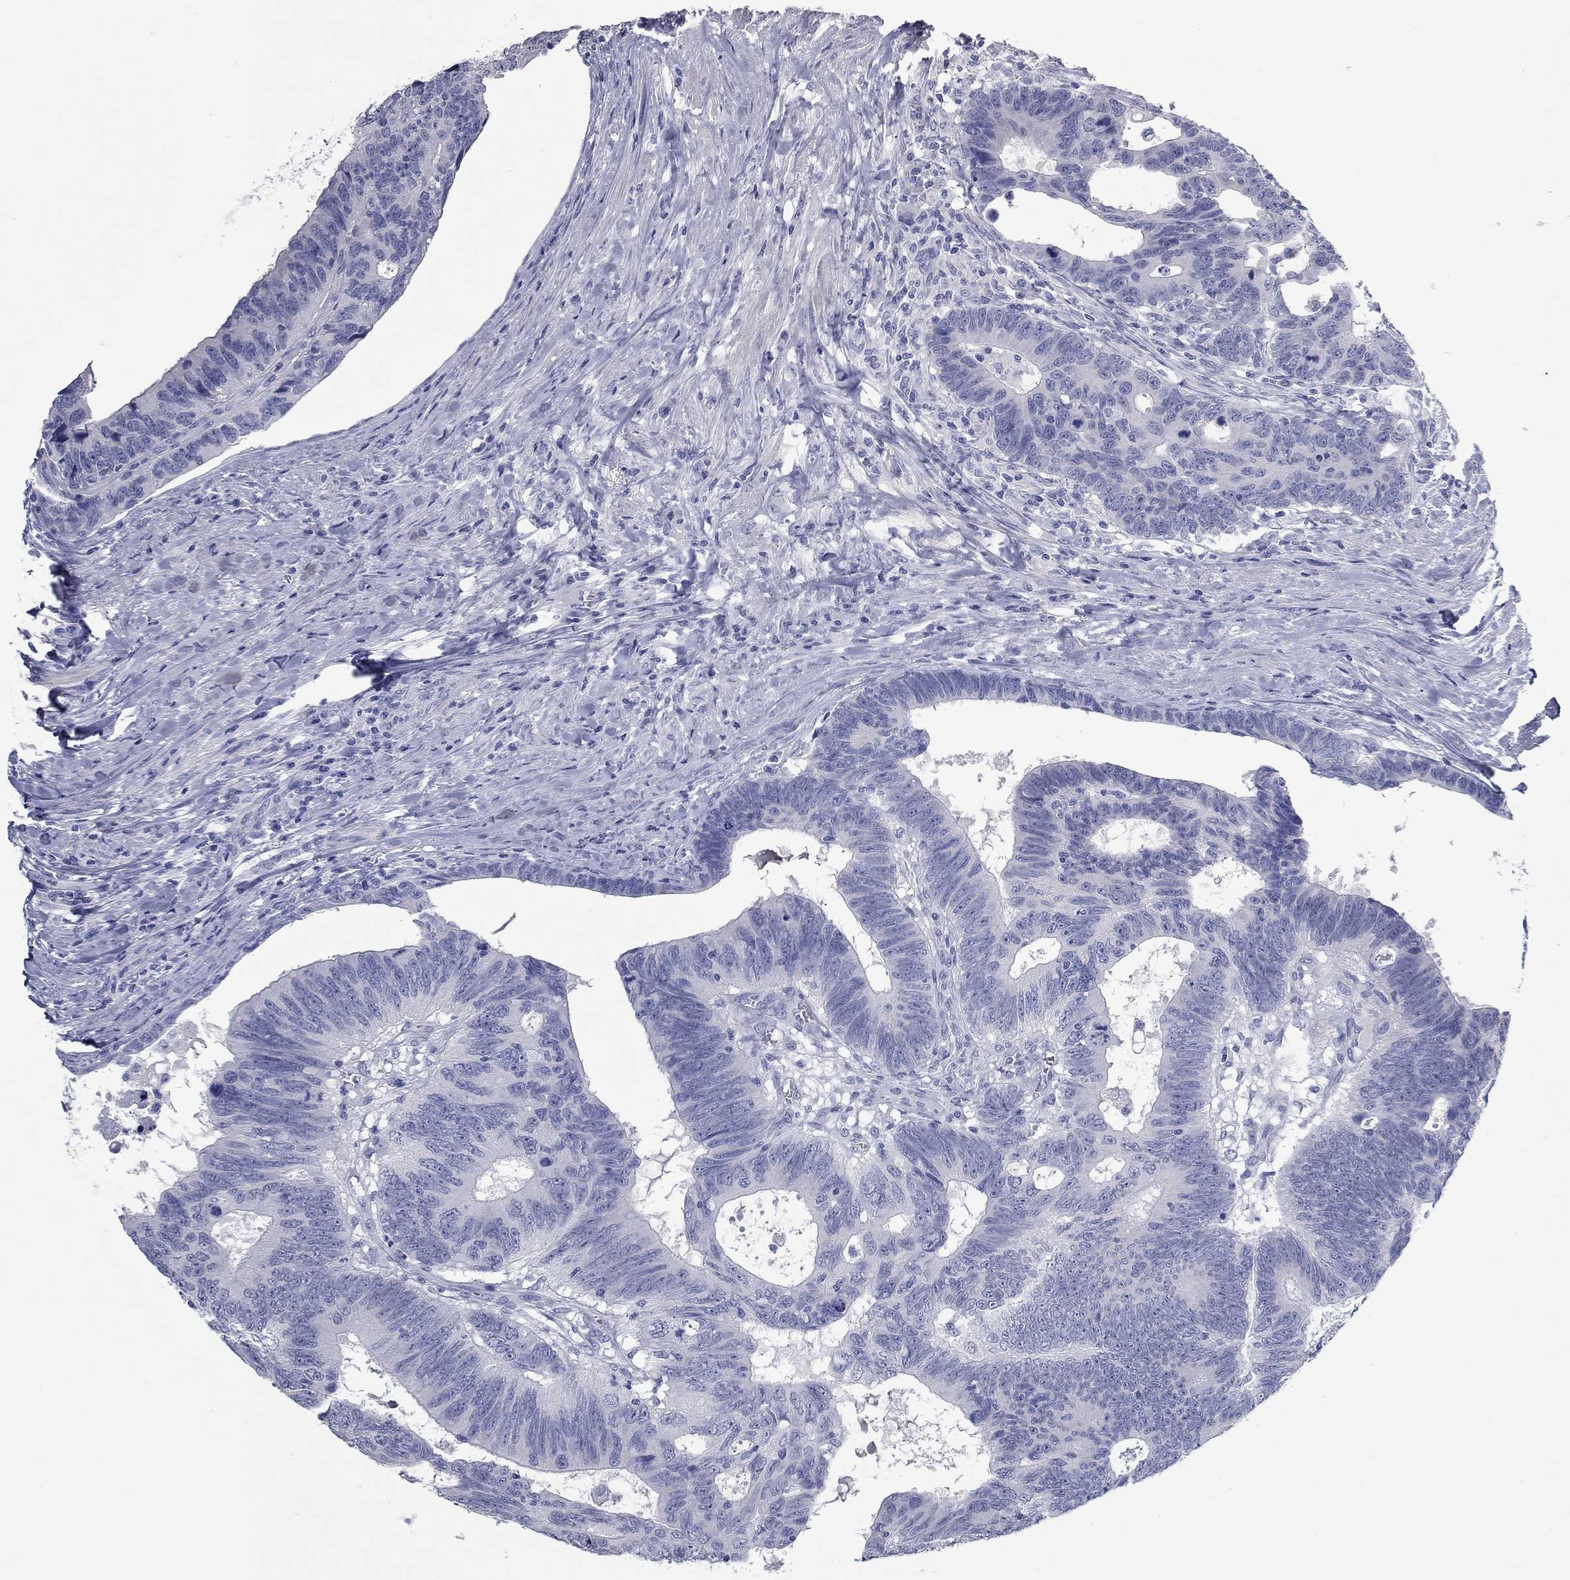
{"staining": {"intensity": "negative", "quantity": "none", "location": "none"}, "tissue": "colorectal cancer", "cell_type": "Tumor cells", "image_type": "cancer", "snomed": [{"axis": "morphology", "description": "Adenocarcinoma, NOS"}, {"axis": "topography", "description": "Colon"}], "caption": "Immunohistochemical staining of human colorectal cancer reveals no significant positivity in tumor cells. (DAB (3,3'-diaminobenzidine) immunohistochemistry with hematoxylin counter stain).", "gene": "KIRREL2", "patient": {"sex": "female", "age": 77}}